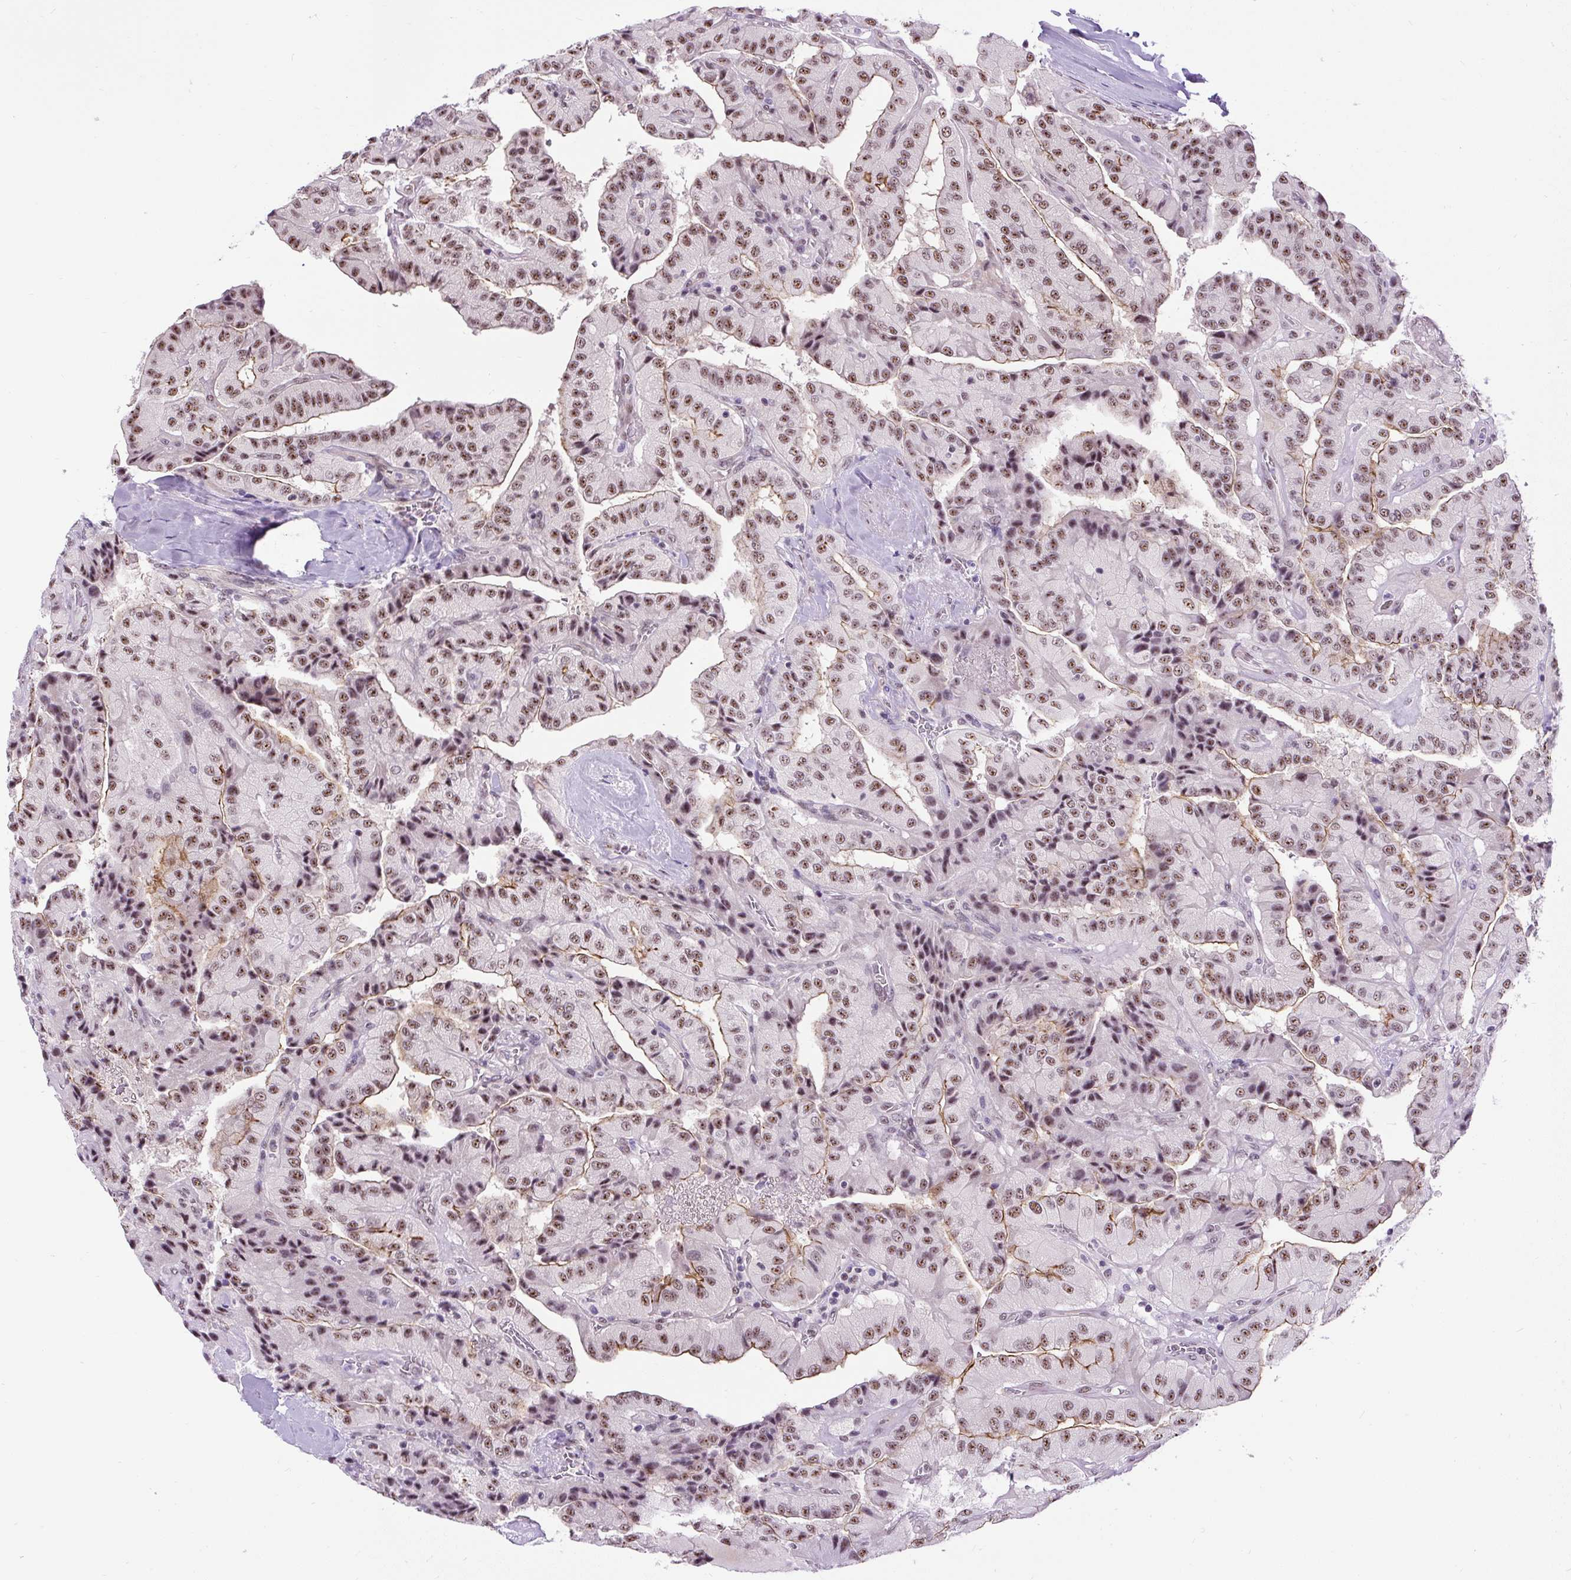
{"staining": {"intensity": "moderate", "quantity": ">75%", "location": "cytoplasmic/membranous,nuclear"}, "tissue": "thyroid cancer", "cell_type": "Tumor cells", "image_type": "cancer", "snomed": [{"axis": "morphology", "description": "Normal tissue, NOS"}, {"axis": "morphology", "description": "Papillary adenocarcinoma, NOS"}, {"axis": "topography", "description": "Thyroid gland"}], "caption": "Thyroid cancer stained with a brown dye exhibits moderate cytoplasmic/membranous and nuclear positive staining in about >75% of tumor cells.", "gene": "SMC5", "patient": {"sex": "female", "age": 59}}